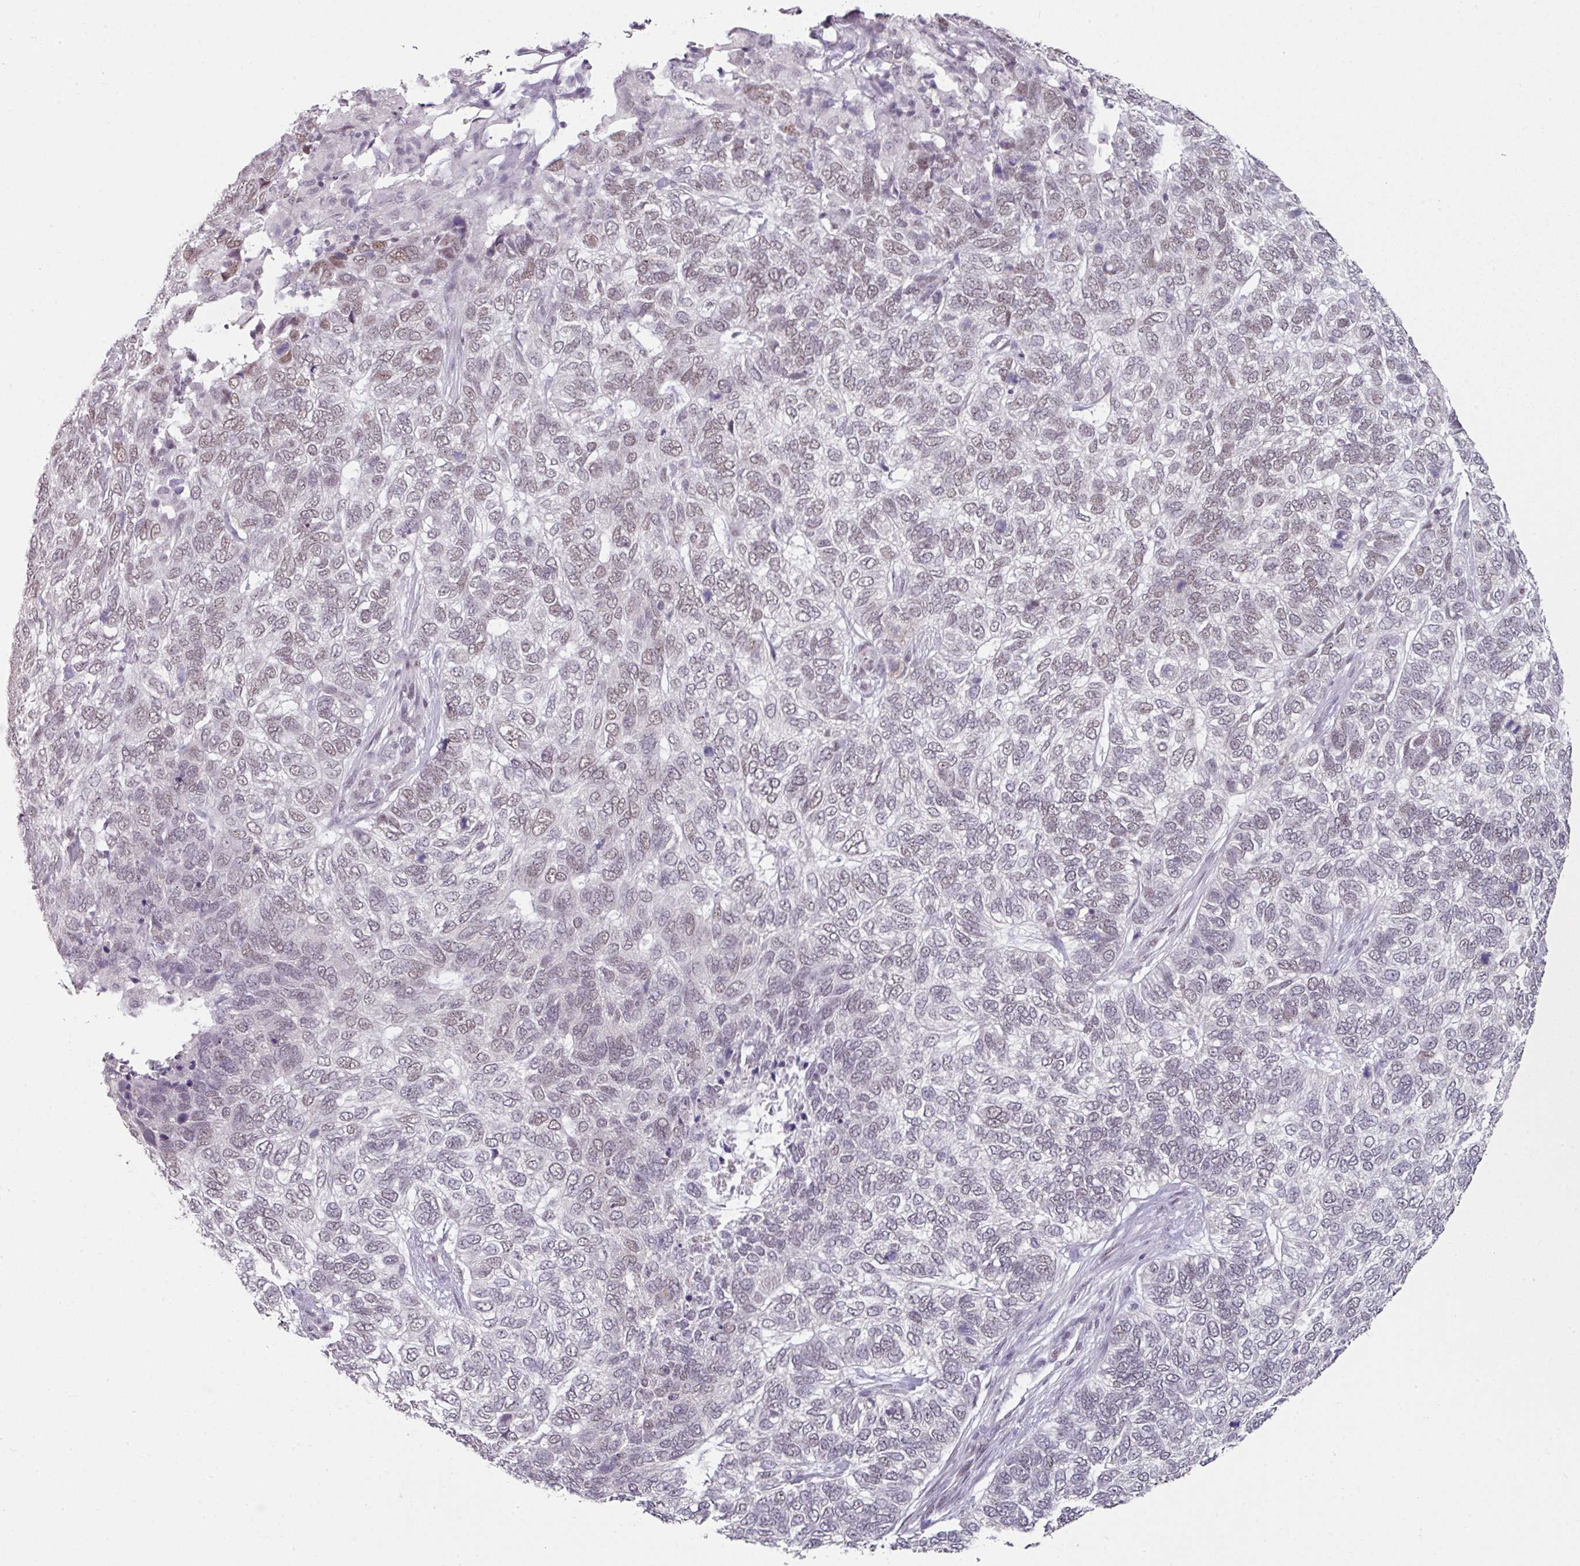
{"staining": {"intensity": "weak", "quantity": ">75%", "location": "nuclear"}, "tissue": "skin cancer", "cell_type": "Tumor cells", "image_type": "cancer", "snomed": [{"axis": "morphology", "description": "Basal cell carcinoma"}, {"axis": "topography", "description": "Skin"}], "caption": "Approximately >75% of tumor cells in human skin cancer show weak nuclear protein staining as visualized by brown immunohistochemical staining.", "gene": "ELK1", "patient": {"sex": "female", "age": 65}}